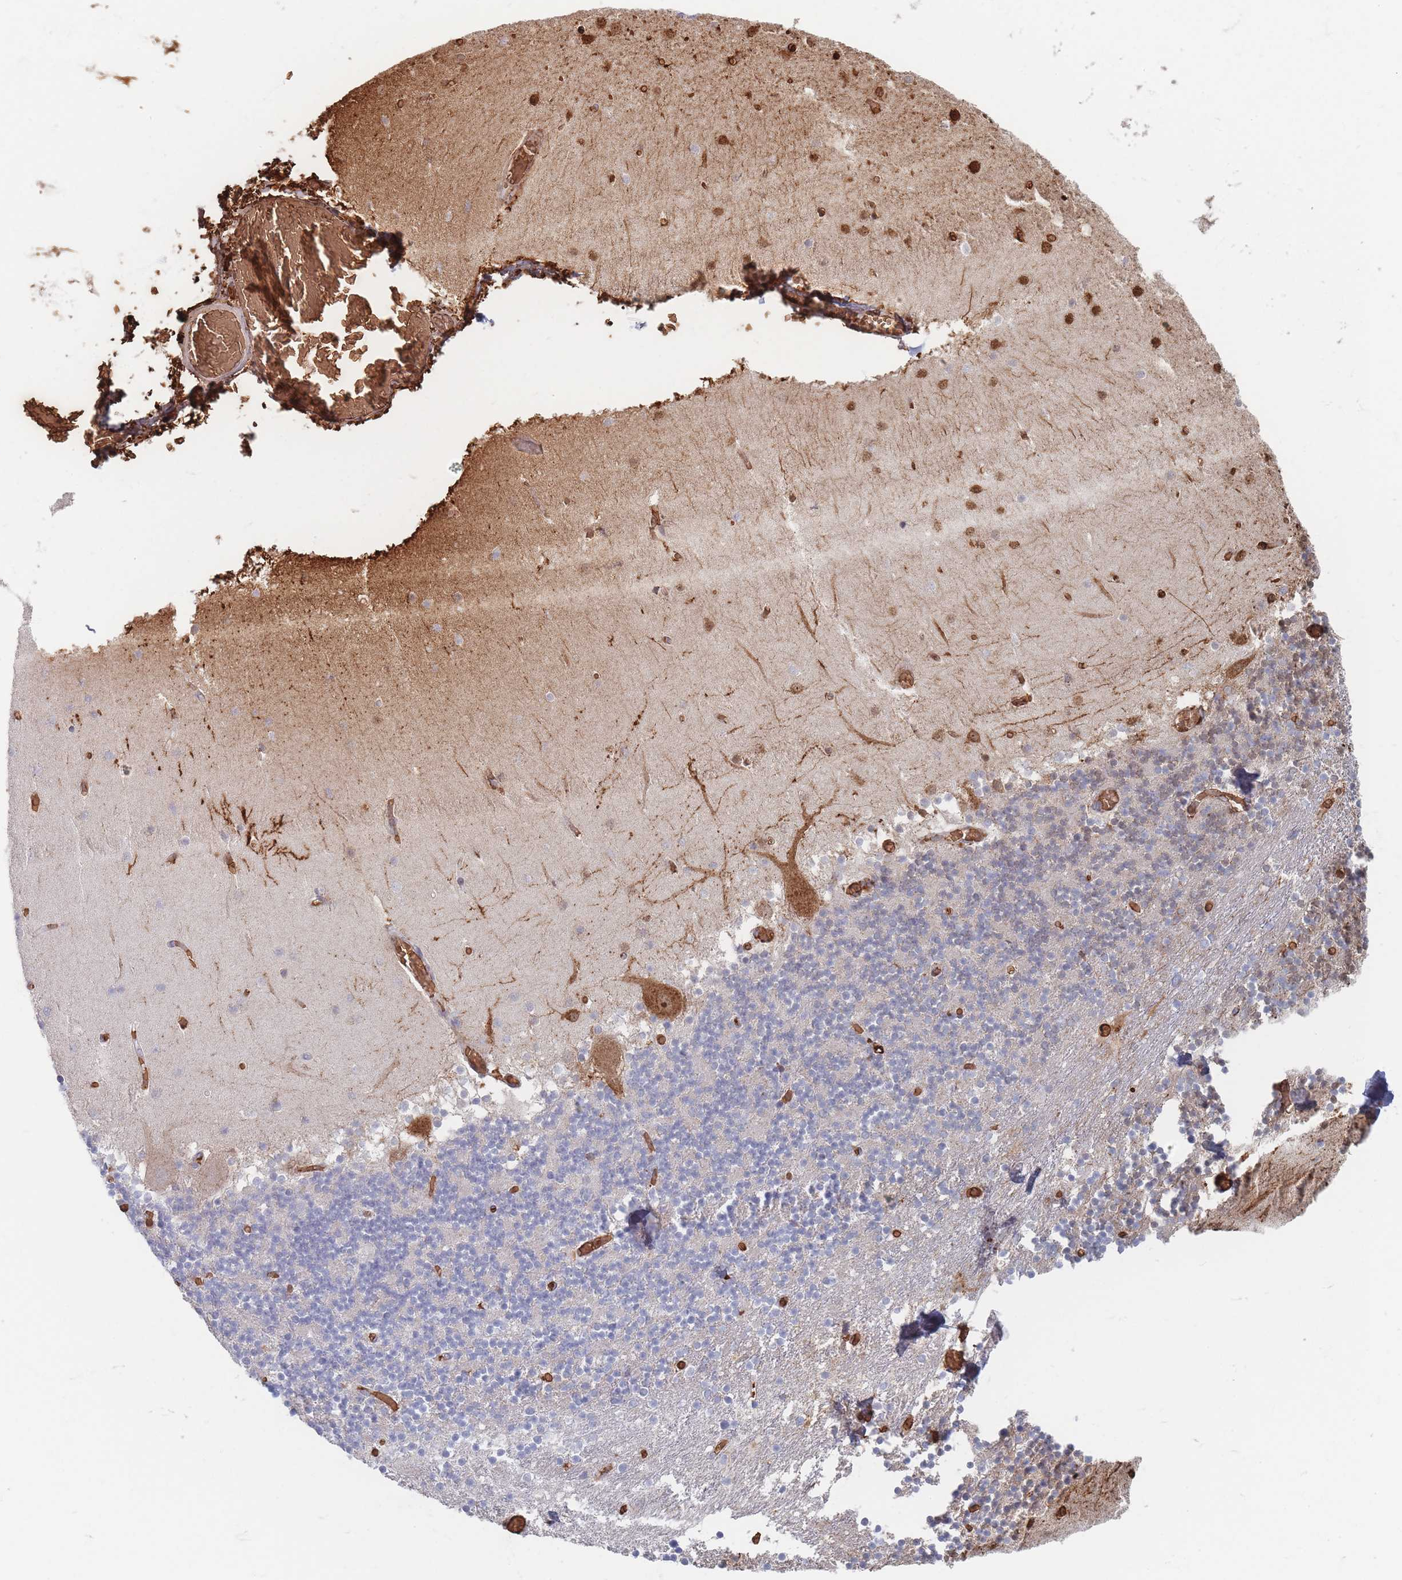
{"staining": {"intensity": "negative", "quantity": "none", "location": "none"}, "tissue": "cerebellum", "cell_type": "Cells in granular layer", "image_type": "normal", "snomed": [{"axis": "morphology", "description": "Normal tissue, NOS"}, {"axis": "topography", "description": "Cerebellum"}], "caption": "DAB immunohistochemical staining of unremarkable human cerebellum shows no significant staining in cells in granular layer.", "gene": "SLC2A6", "patient": {"sex": "female", "age": 28}}